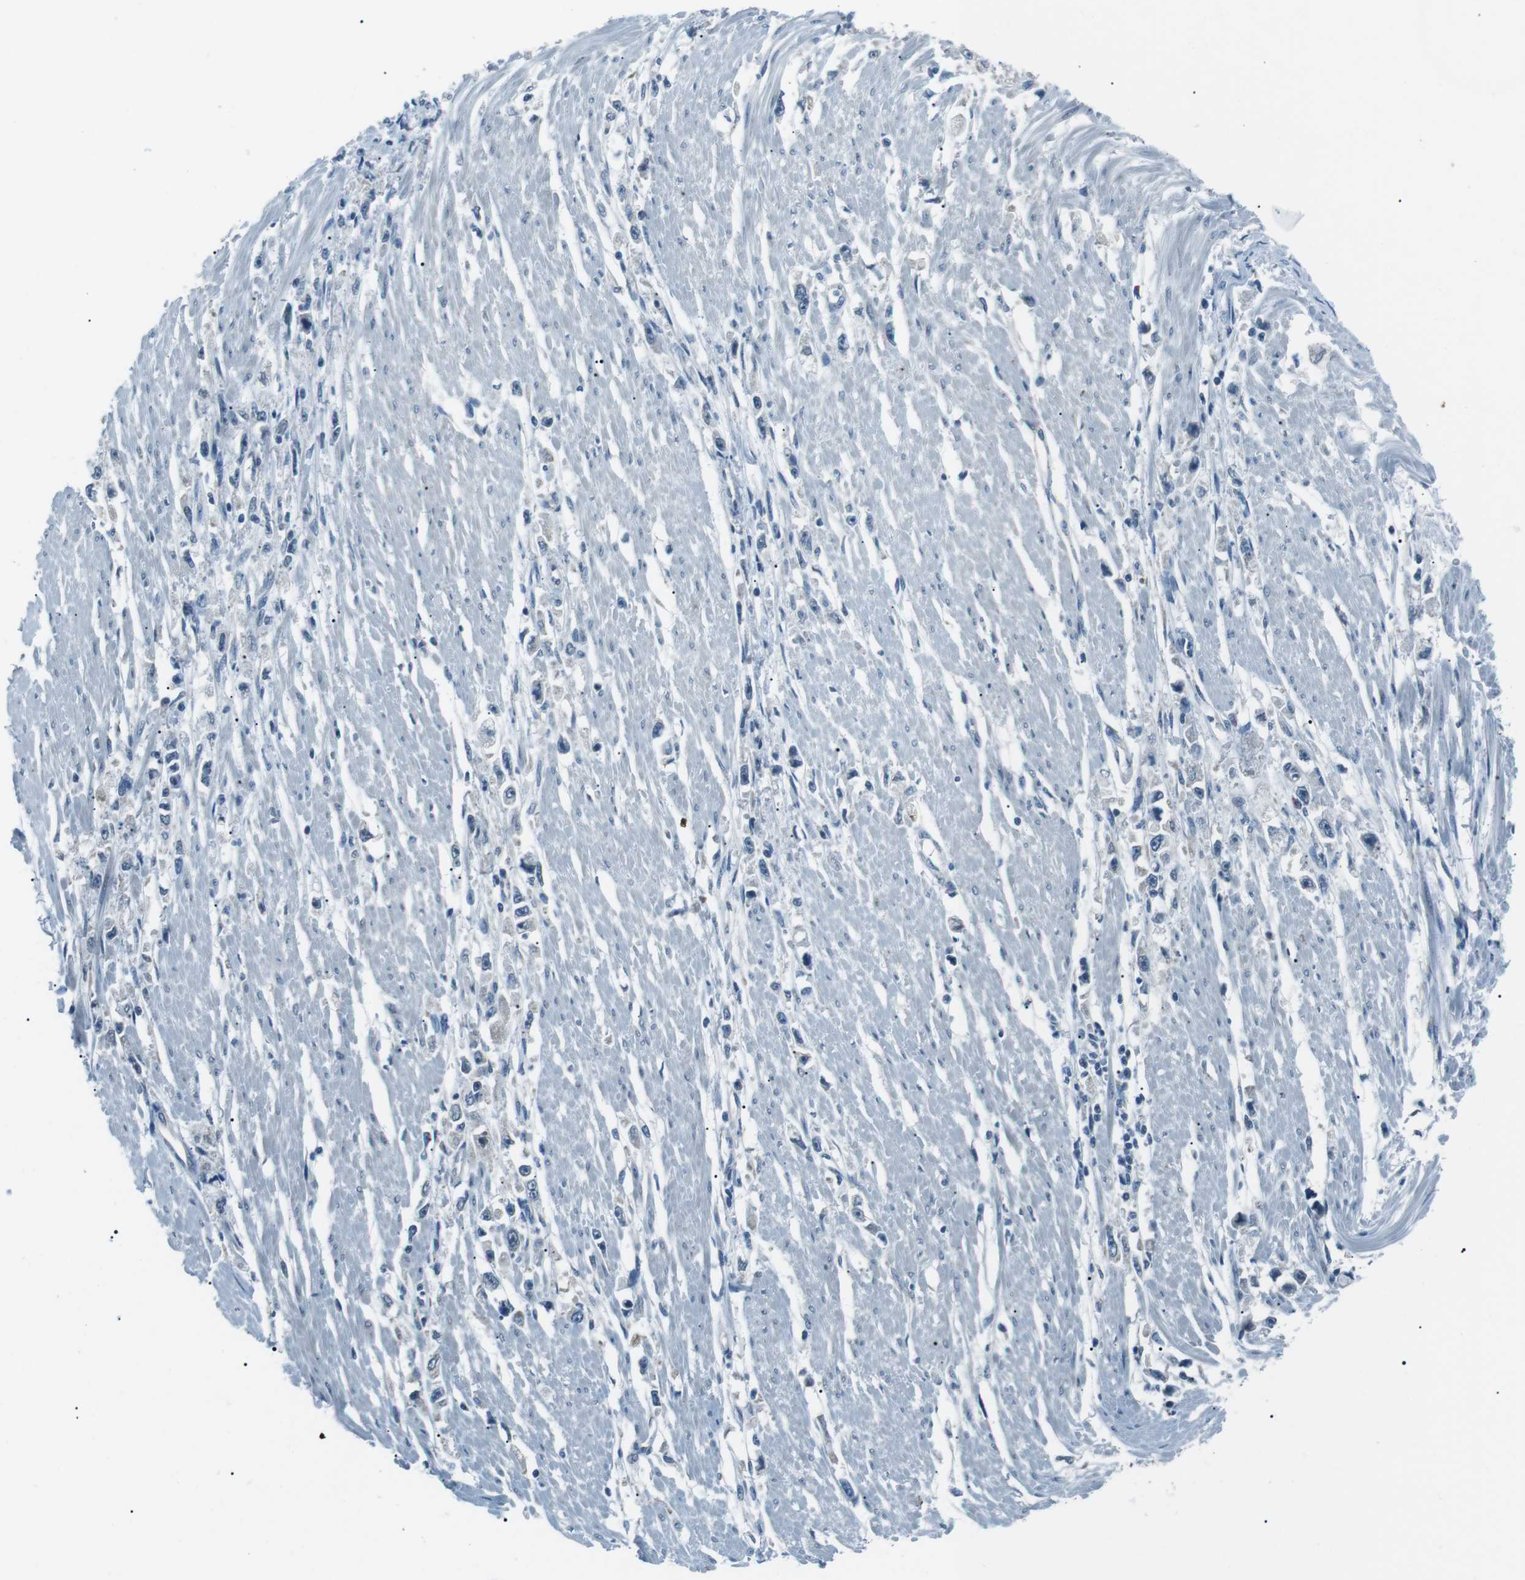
{"staining": {"intensity": "negative", "quantity": "none", "location": "none"}, "tissue": "stomach cancer", "cell_type": "Tumor cells", "image_type": "cancer", "snomed": [{"axis": "morphology", "description": "Adenocarcinoma, NOS"}, {"axis": "topography", "description": "Stomach"}], "caption": "Tumor cells are negative for protein expression in human adenocarcinoma (stomach).", "gene": "SERPINB2", "patient": {"sex": "female", "age": 59}}